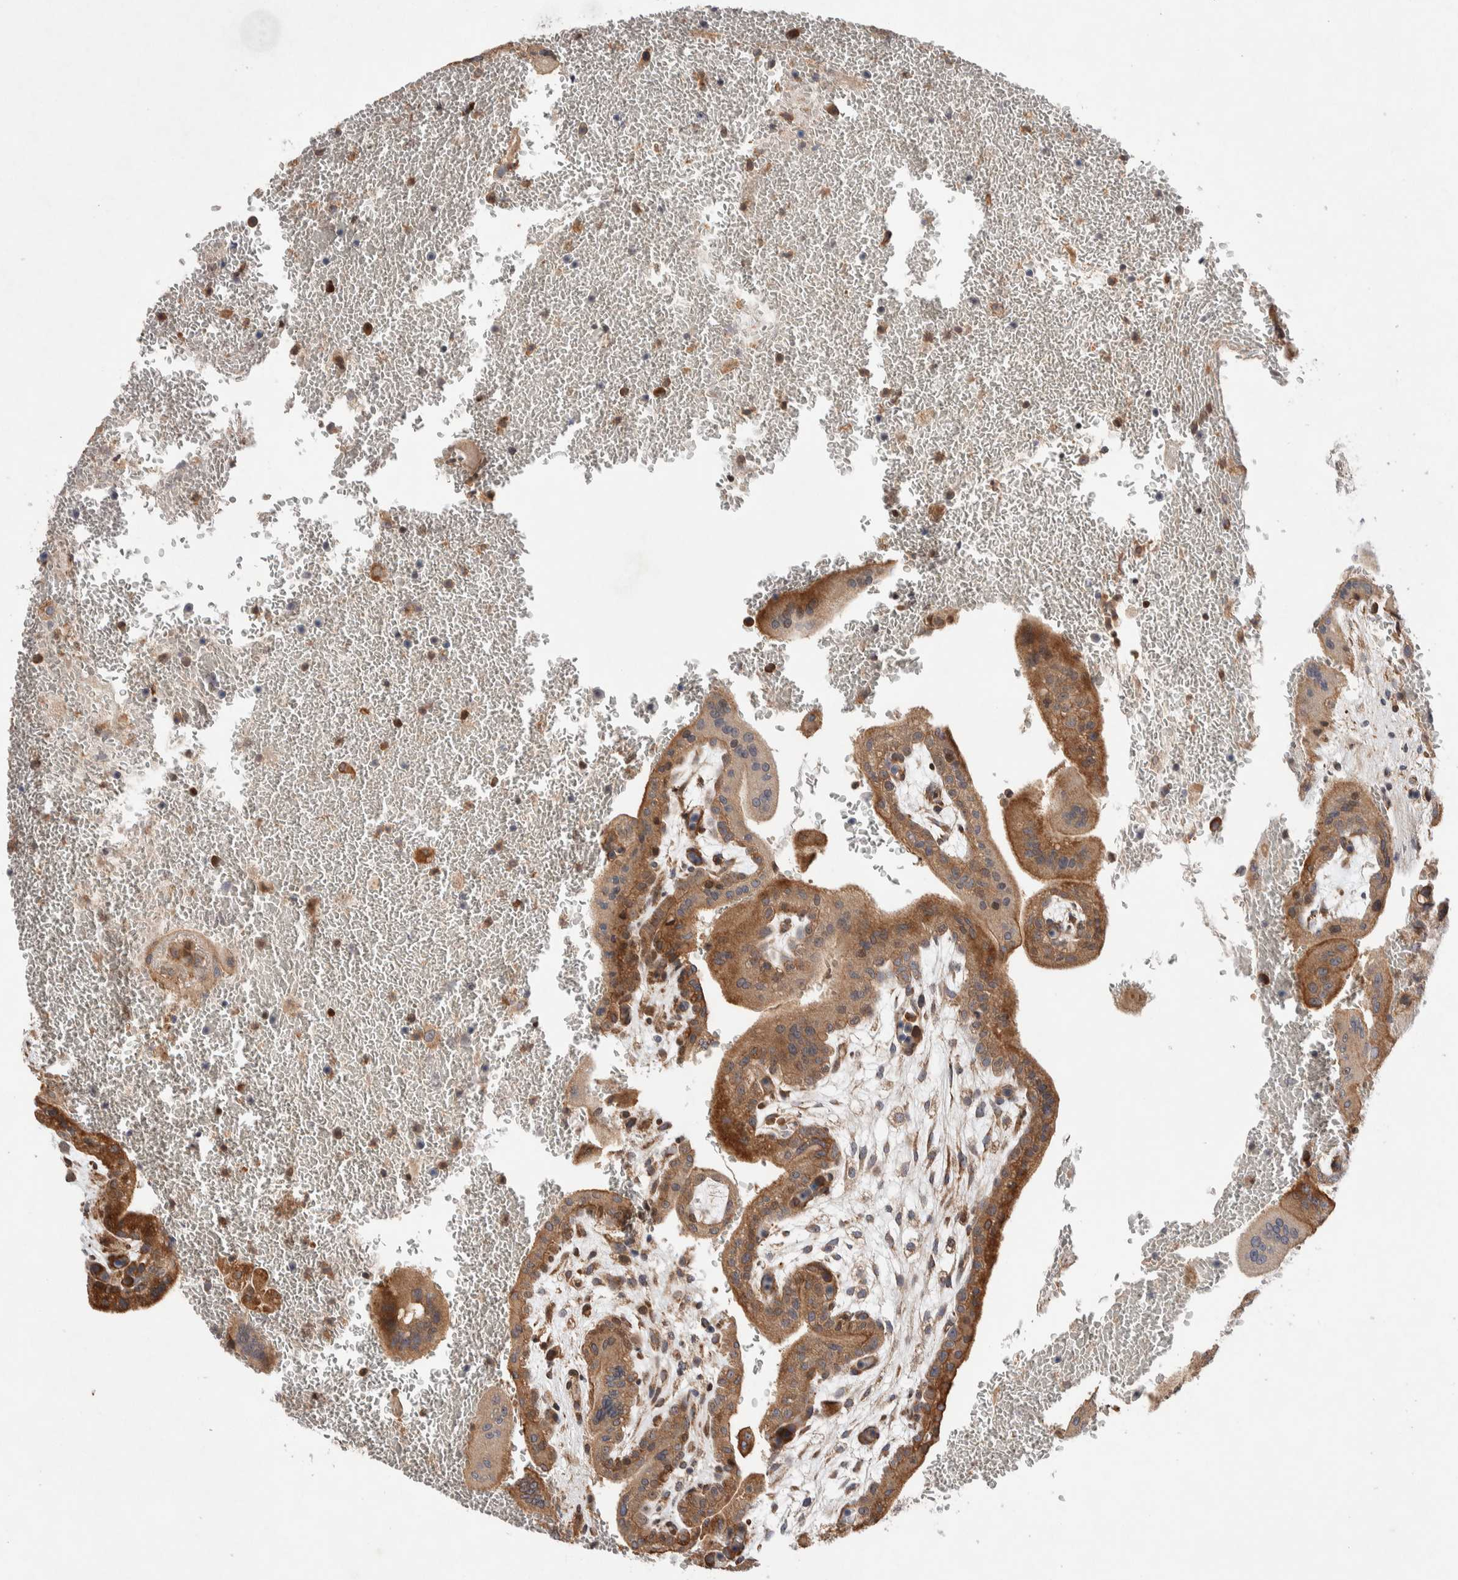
{"staining": {"intensity": "moderate", "quantity": ">75%", "location": "cytoplasmic/membranous"}, "tissue": "placenta", "cell_type": "Trophoblastic cells", "image_type": "normal", "snomed": [{"axis": "morphology", "description": "Normal tissue, NOS"}, {"axis": "topography", "description": "Placenta"}], "caption": "Immunohistochemistry of unremarkable human placenta exhibits medium levels of moderate cytoplasmic/membranous positivity in approximately >75% of trophoblastic cells. (DAB (3,3'-diaminobenzidine) = brown stain, brightfield microscopy at high magnification).", "gene": "LZTS1", "patient": {"sex": "female", "age": 35}}